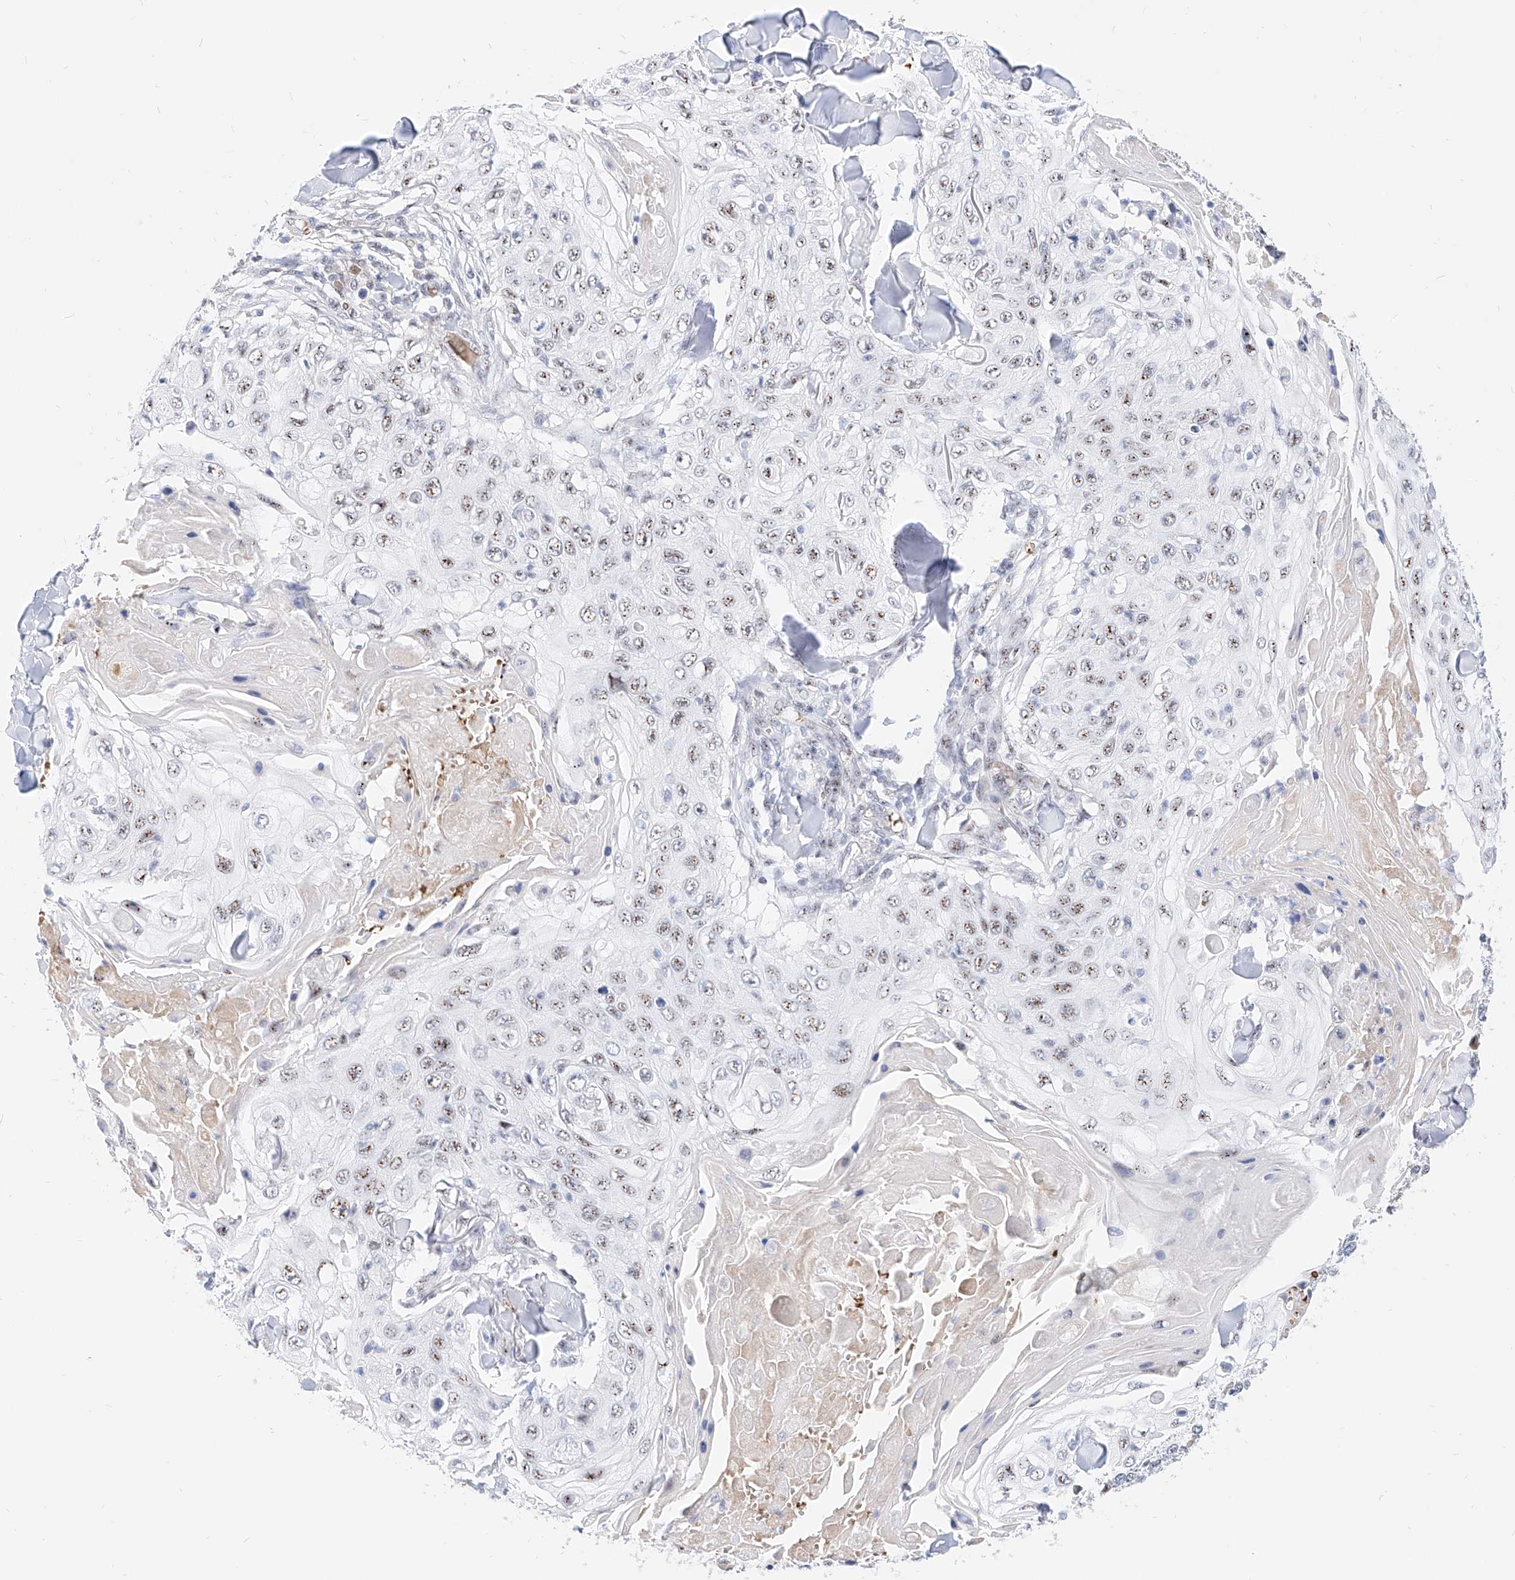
{"staining": {"intensity": "moderate", "quantity": ">75%", "location": "nuclear"}, "tissue": "skin cancer", "cell_type": "Tumor cells", "image_type": "cancer", "snomed": [{"axis": "morphology", "description": "Squamous cell carcinoma, NOS"}, {"axis": "topography", "description": "Skin"}], "caption": "An IHC histopathology image of neoplastic tissue is shown. Protein staining in brown labels moderate nuclear positivity in skin squamous cell carcinoma within tumor cells.", "gene": "ZFP42", "patient": {"sex": "male", "age": 86}}